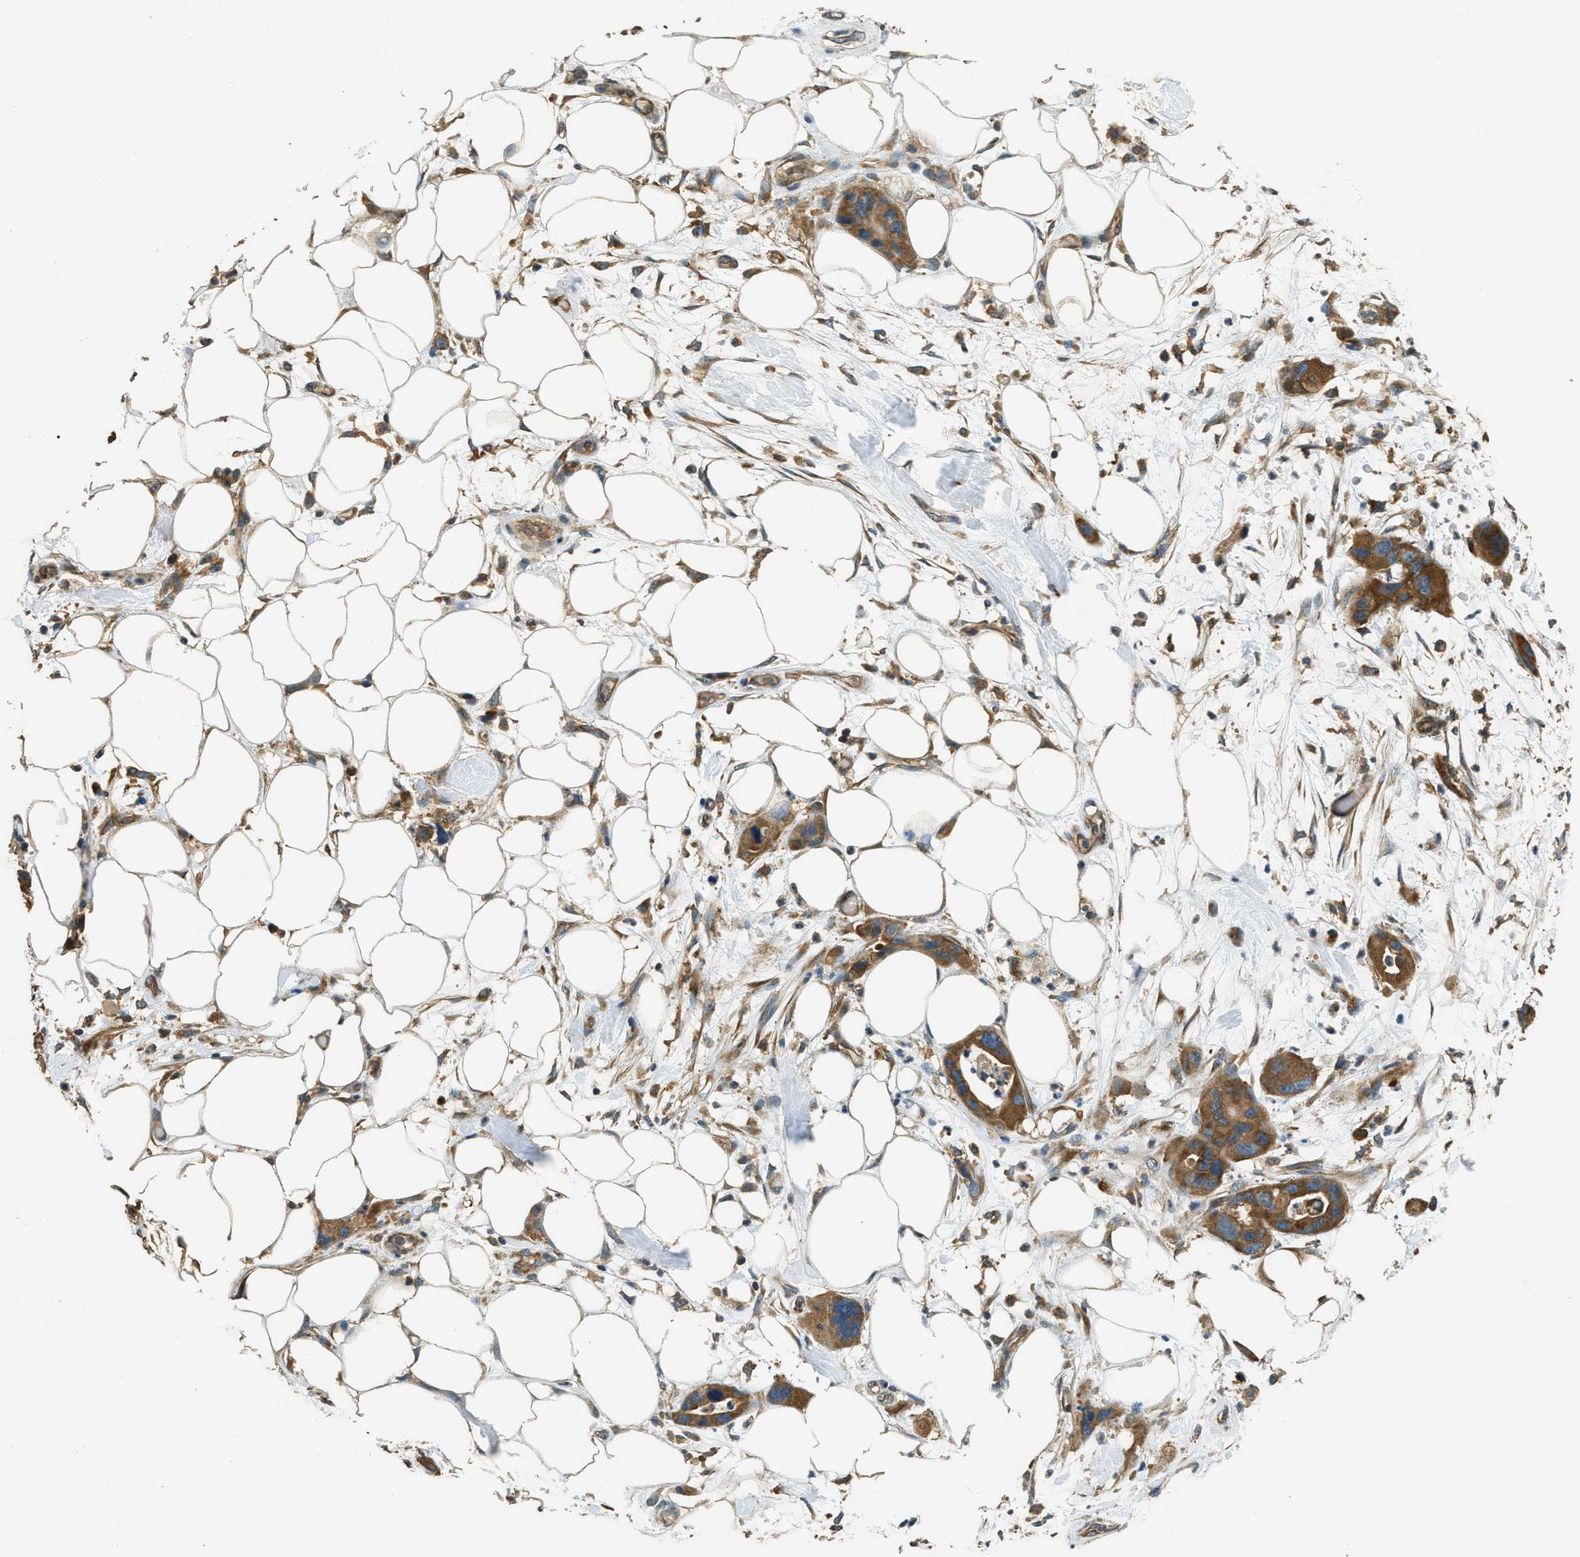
{"staining": {"intensity": "moderate", "quantity": ">75%", "location": "cytoplasmic/membranous"}, "tissue": "pancreatic cancer", "cell_type": "Tumor cells", "image_type": "cancer", "snomed": [{"axis": "morphology", "description": "Adenocarcinoma, NOS"}, {"axis": "topography", "description": "Pancreas"}], "caption": "Protein analysis of pancreatic cancer tissue shows moderate cytoplasmic/membranous expression in approximately >75% of tumor cells.", "gene": "MARS1", "patient": {"sex": "female", "age": 71}}